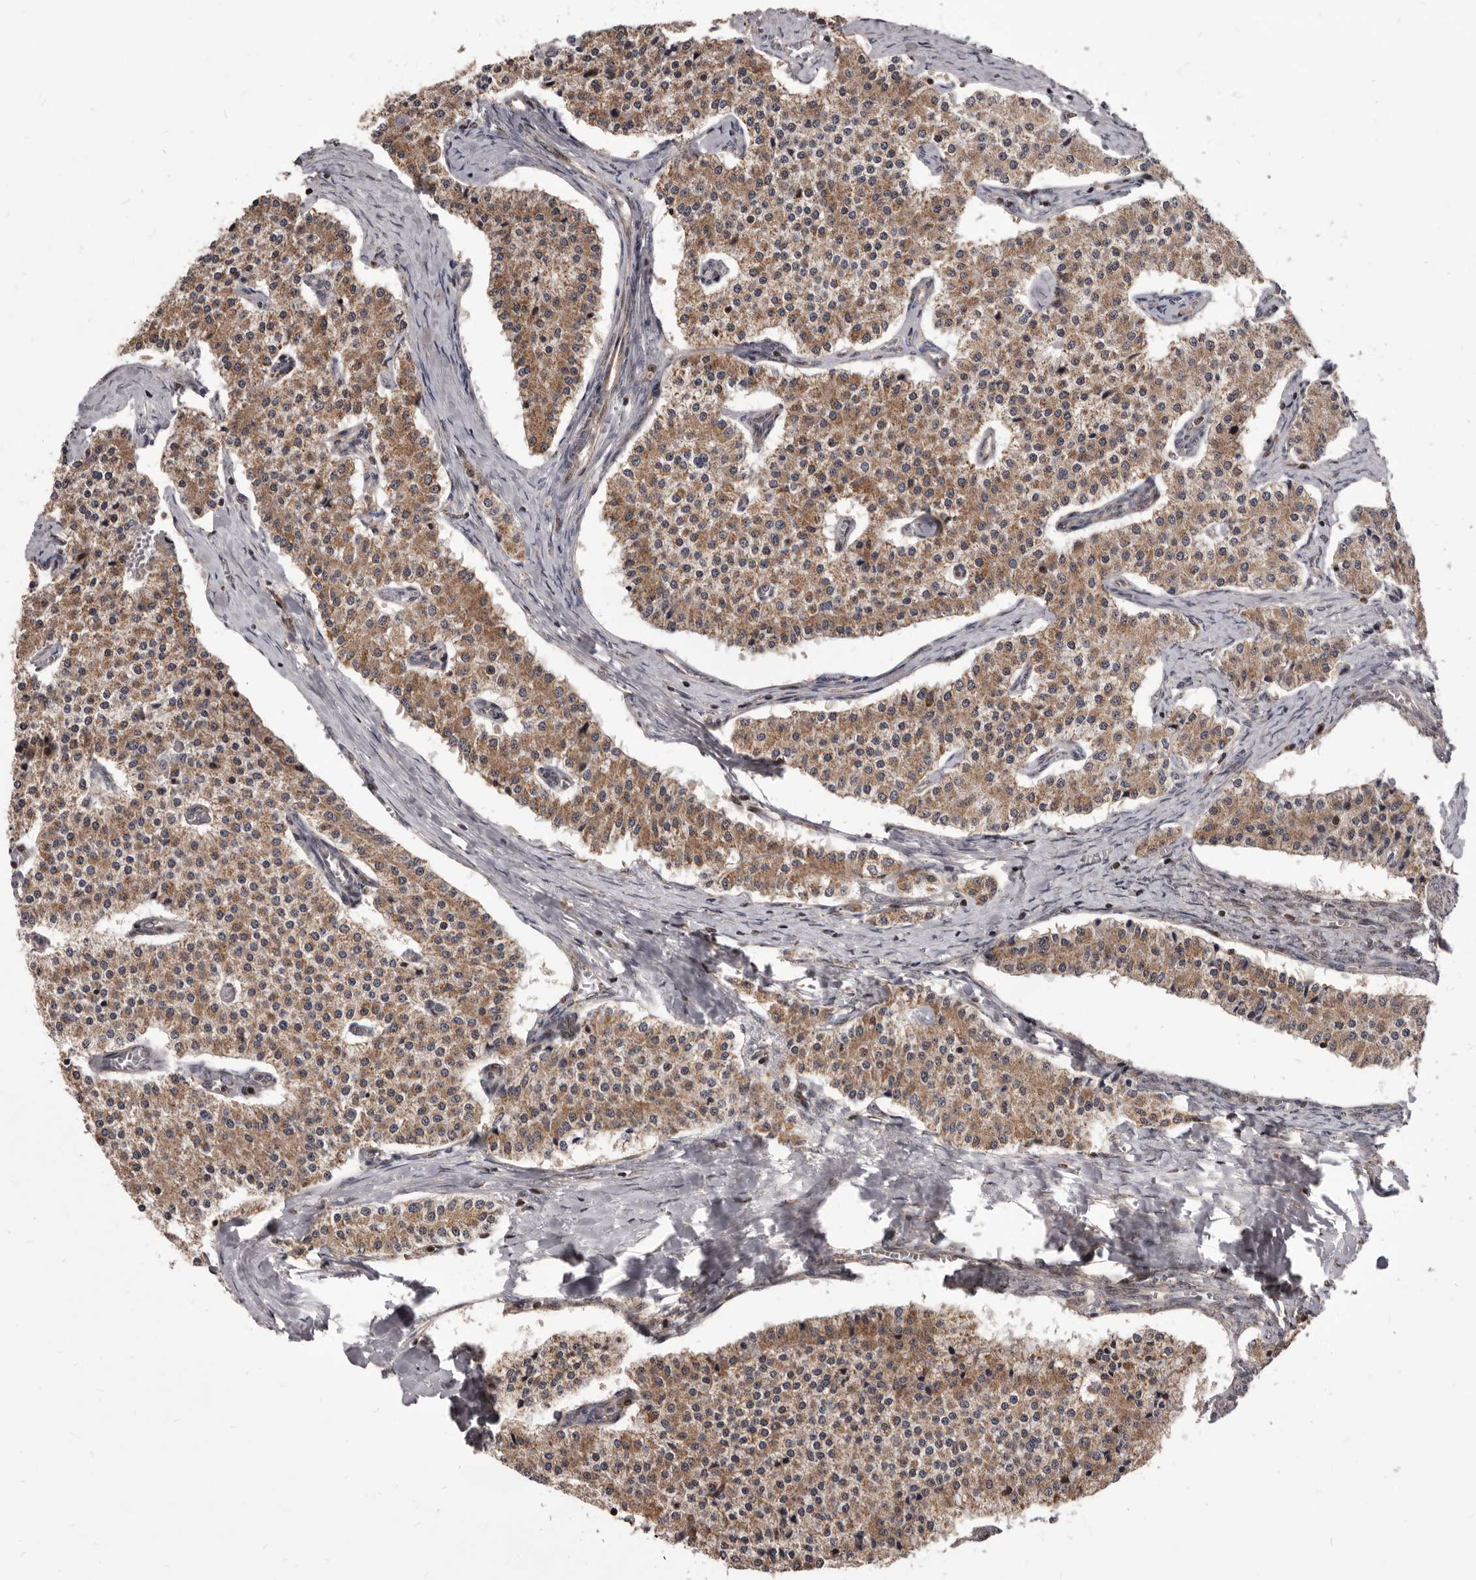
{"staining": {"intensity": "moderate", "quantity": ">75%", "location": "cytoplasmic/membranous"}, "tissue": "carcinoid", "cell_type": "Tumor cells", "image_type": "cancer", "snomed": [{"axis": "morphology", "description": "Carcinoid, malignant, NOS"}, {"axis": "topography", "description": "Colon"}], "caption": "Immunohistochemical staining of human malignant carcinoid exhibits medium levels of moderate cytoplasmic/membranous positivity in approximately >75% of tumor cells.", "gene": "MAP3K14", "patient": {"sex": "female", "age": 52}}